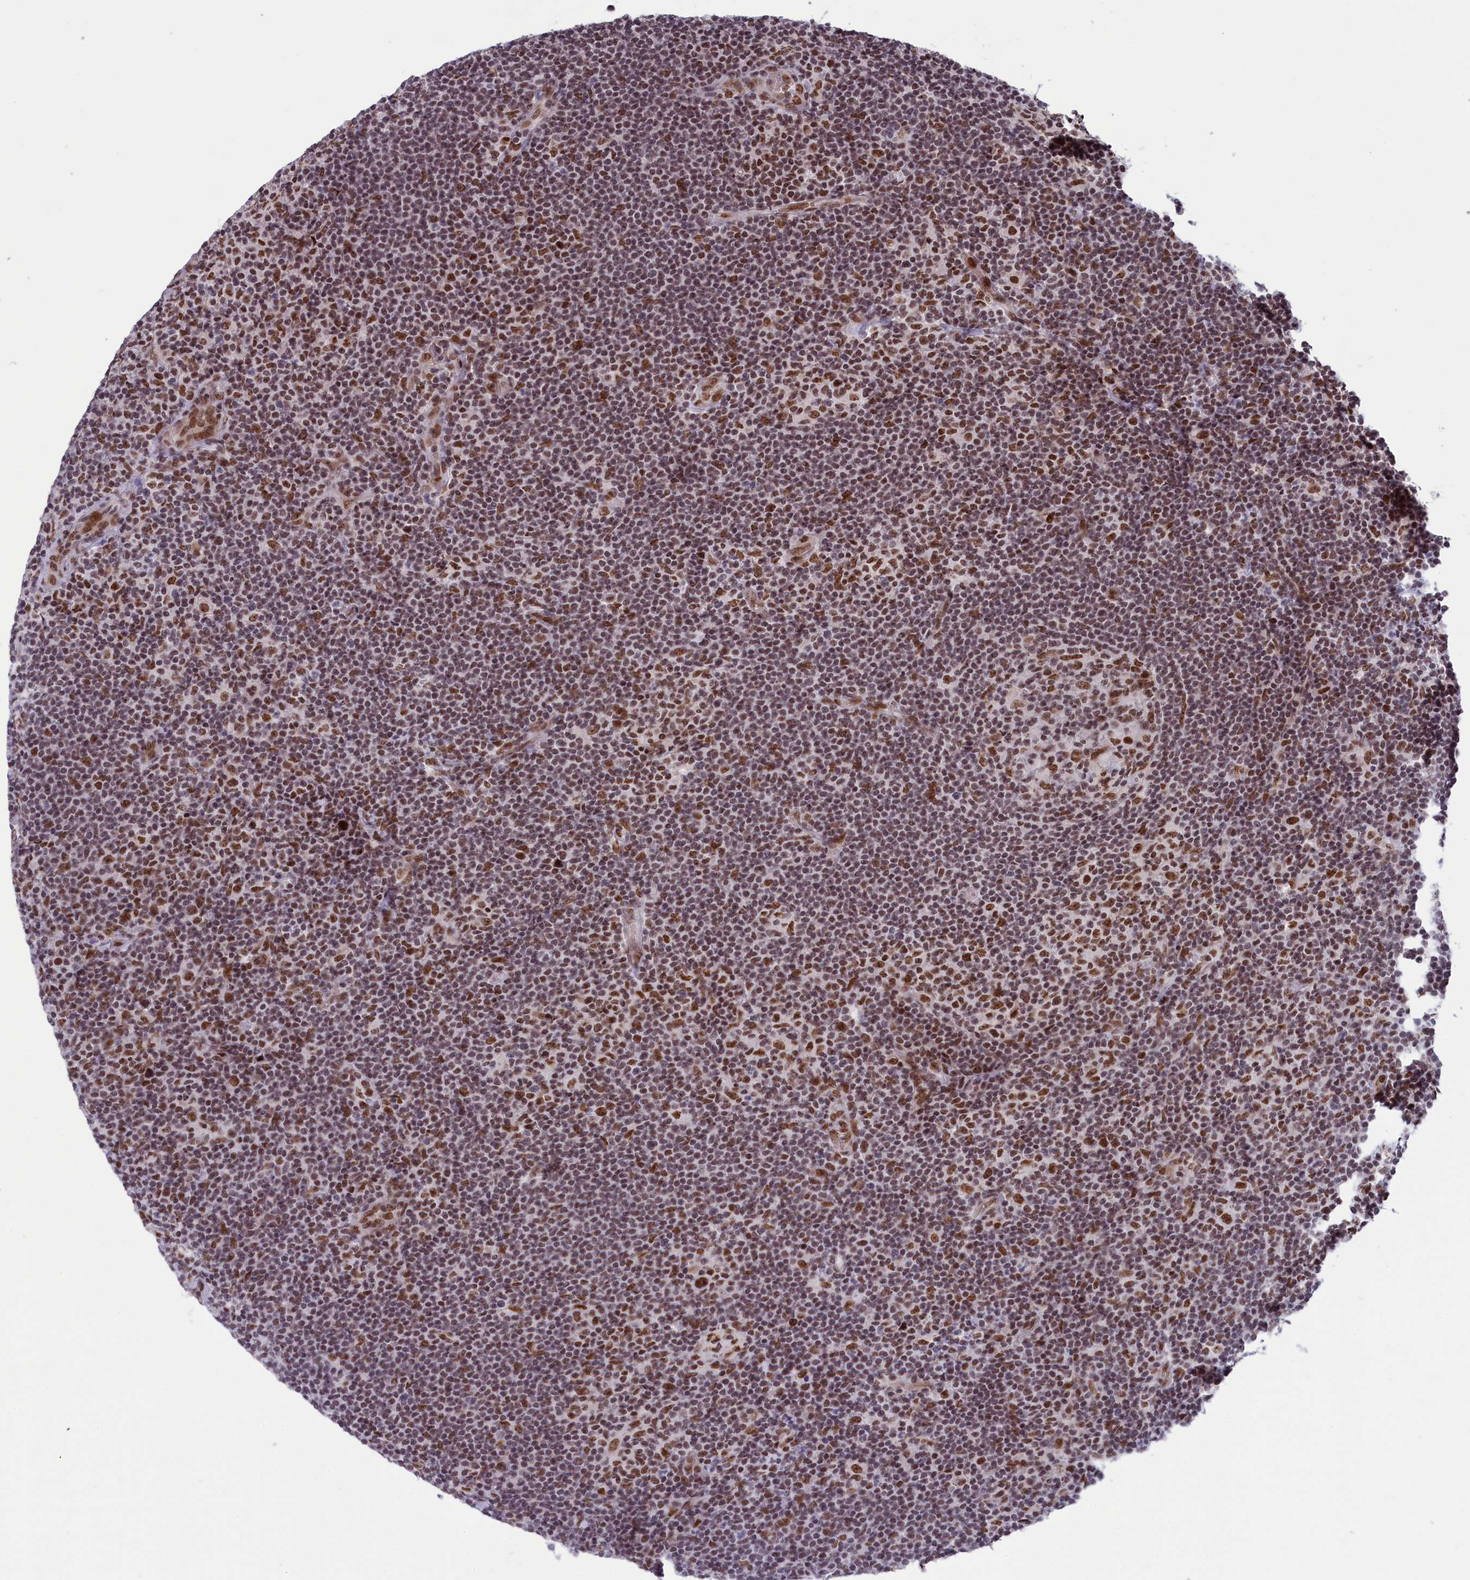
{"staining": {"intensity": "moderate", "quantity": ">75%", "location": "nuclear"}, "tissue": "lymphoma", "cell_type": "Tumor cells", "image_type": "cancer", "snomed": [{"axis": "morphology", "description": "Hodgkin's disease, NOS"}, {"axis": "topography", "description": "Lymph node"}], "caption": "Immunohistochemistry image of Hodgkin's disease stained for a protein (brown), which shows medium levels of moderate nuclear staining in about >75% of tumor cells.", "gene": "MPHOSPH8", "patient": {"sex": "female", "age": 57}}